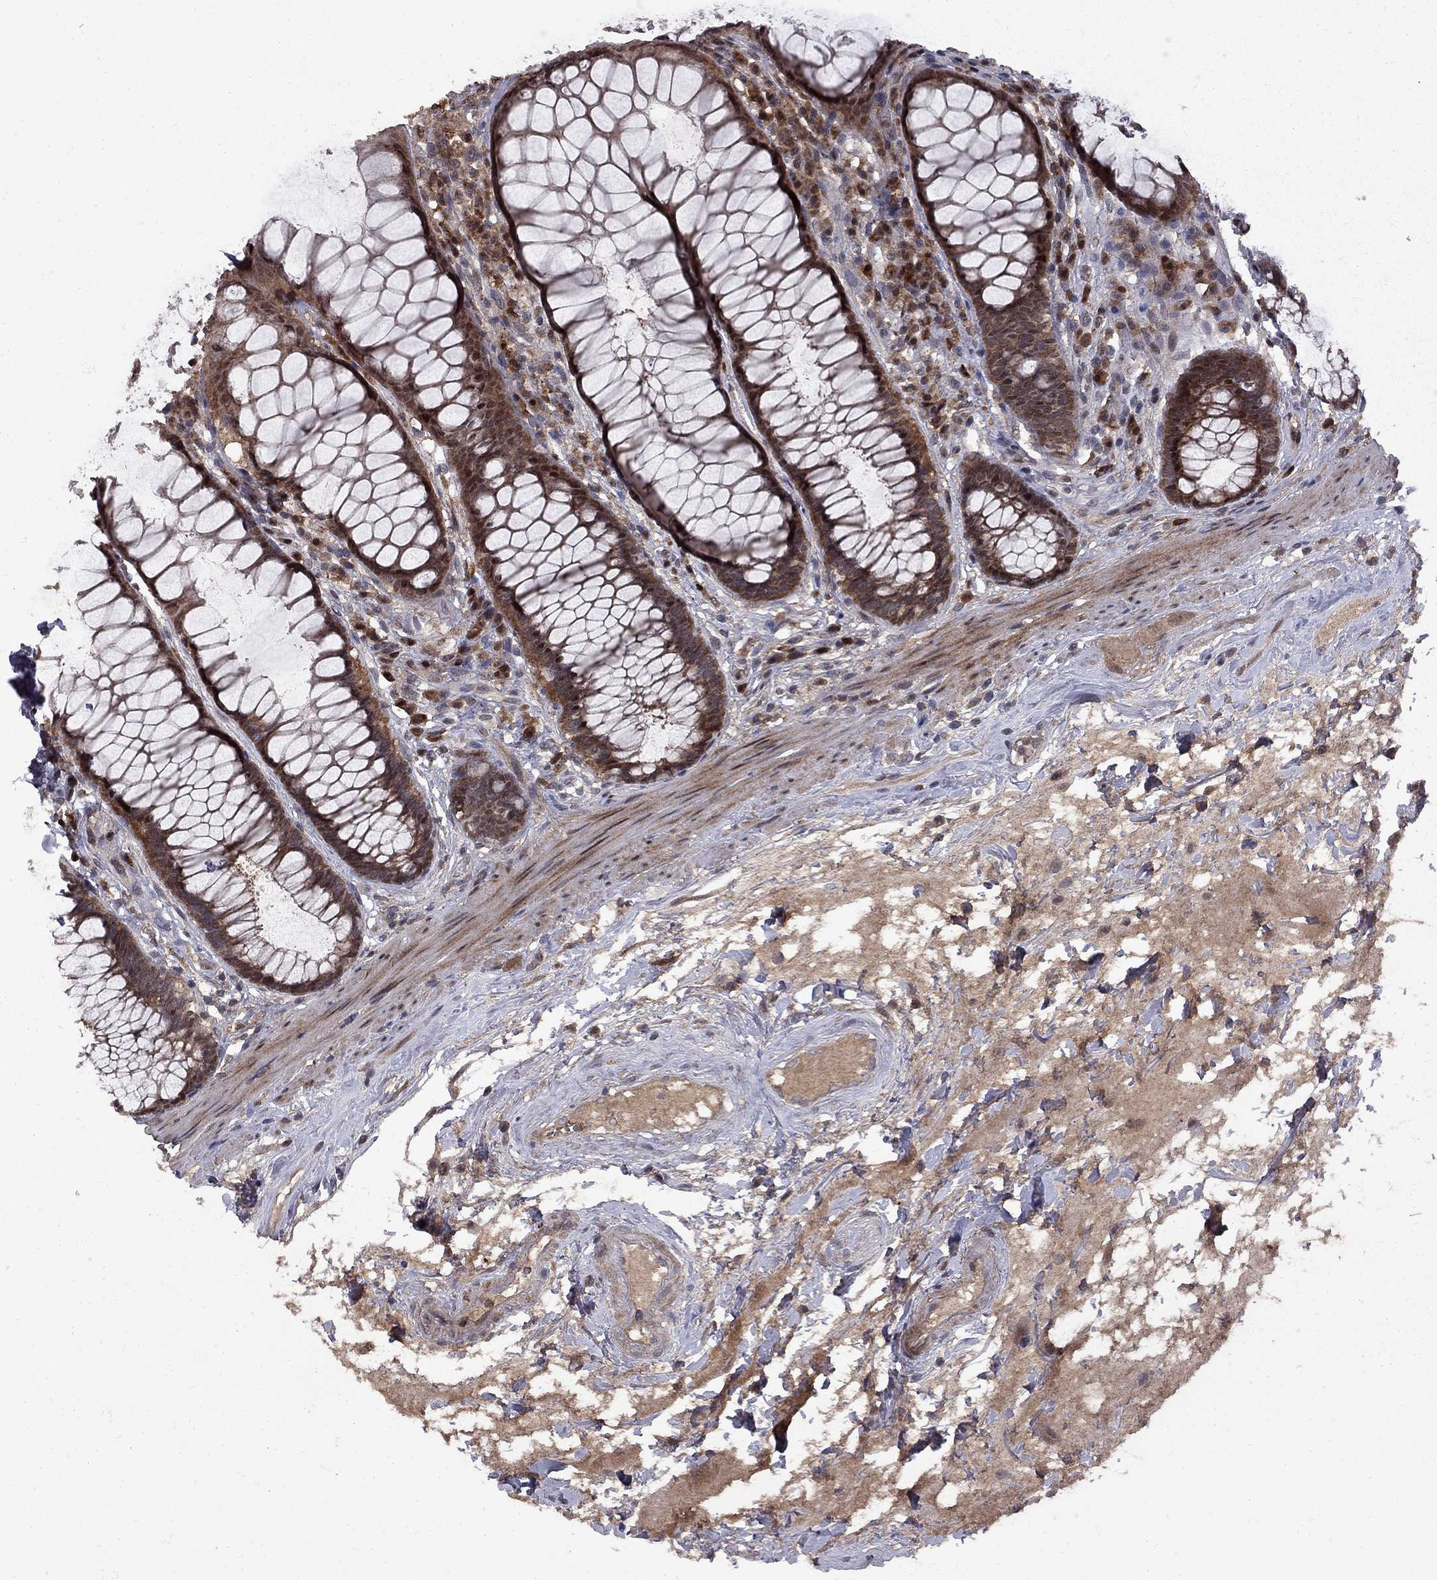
{"staining": {"intensity": "moderate", "quantity": ">75%", "location": "cytoplasmic/membranous"}, "tissue": "rectum", "cell_type": "Glandular cells", "image_type": "normal", "snomed": [{"axis": "morphology", "description": "Normal tissue, NOS"}, {"axis": "topography", "description": "Rectum"}], "caption": "A medium amount of moderate cytoplasmic/membranous positivity is seen in about >75% of glandular cells in normal rectum.", "gene": "IPP", "patient": {"sex": "male", "age": 72}}